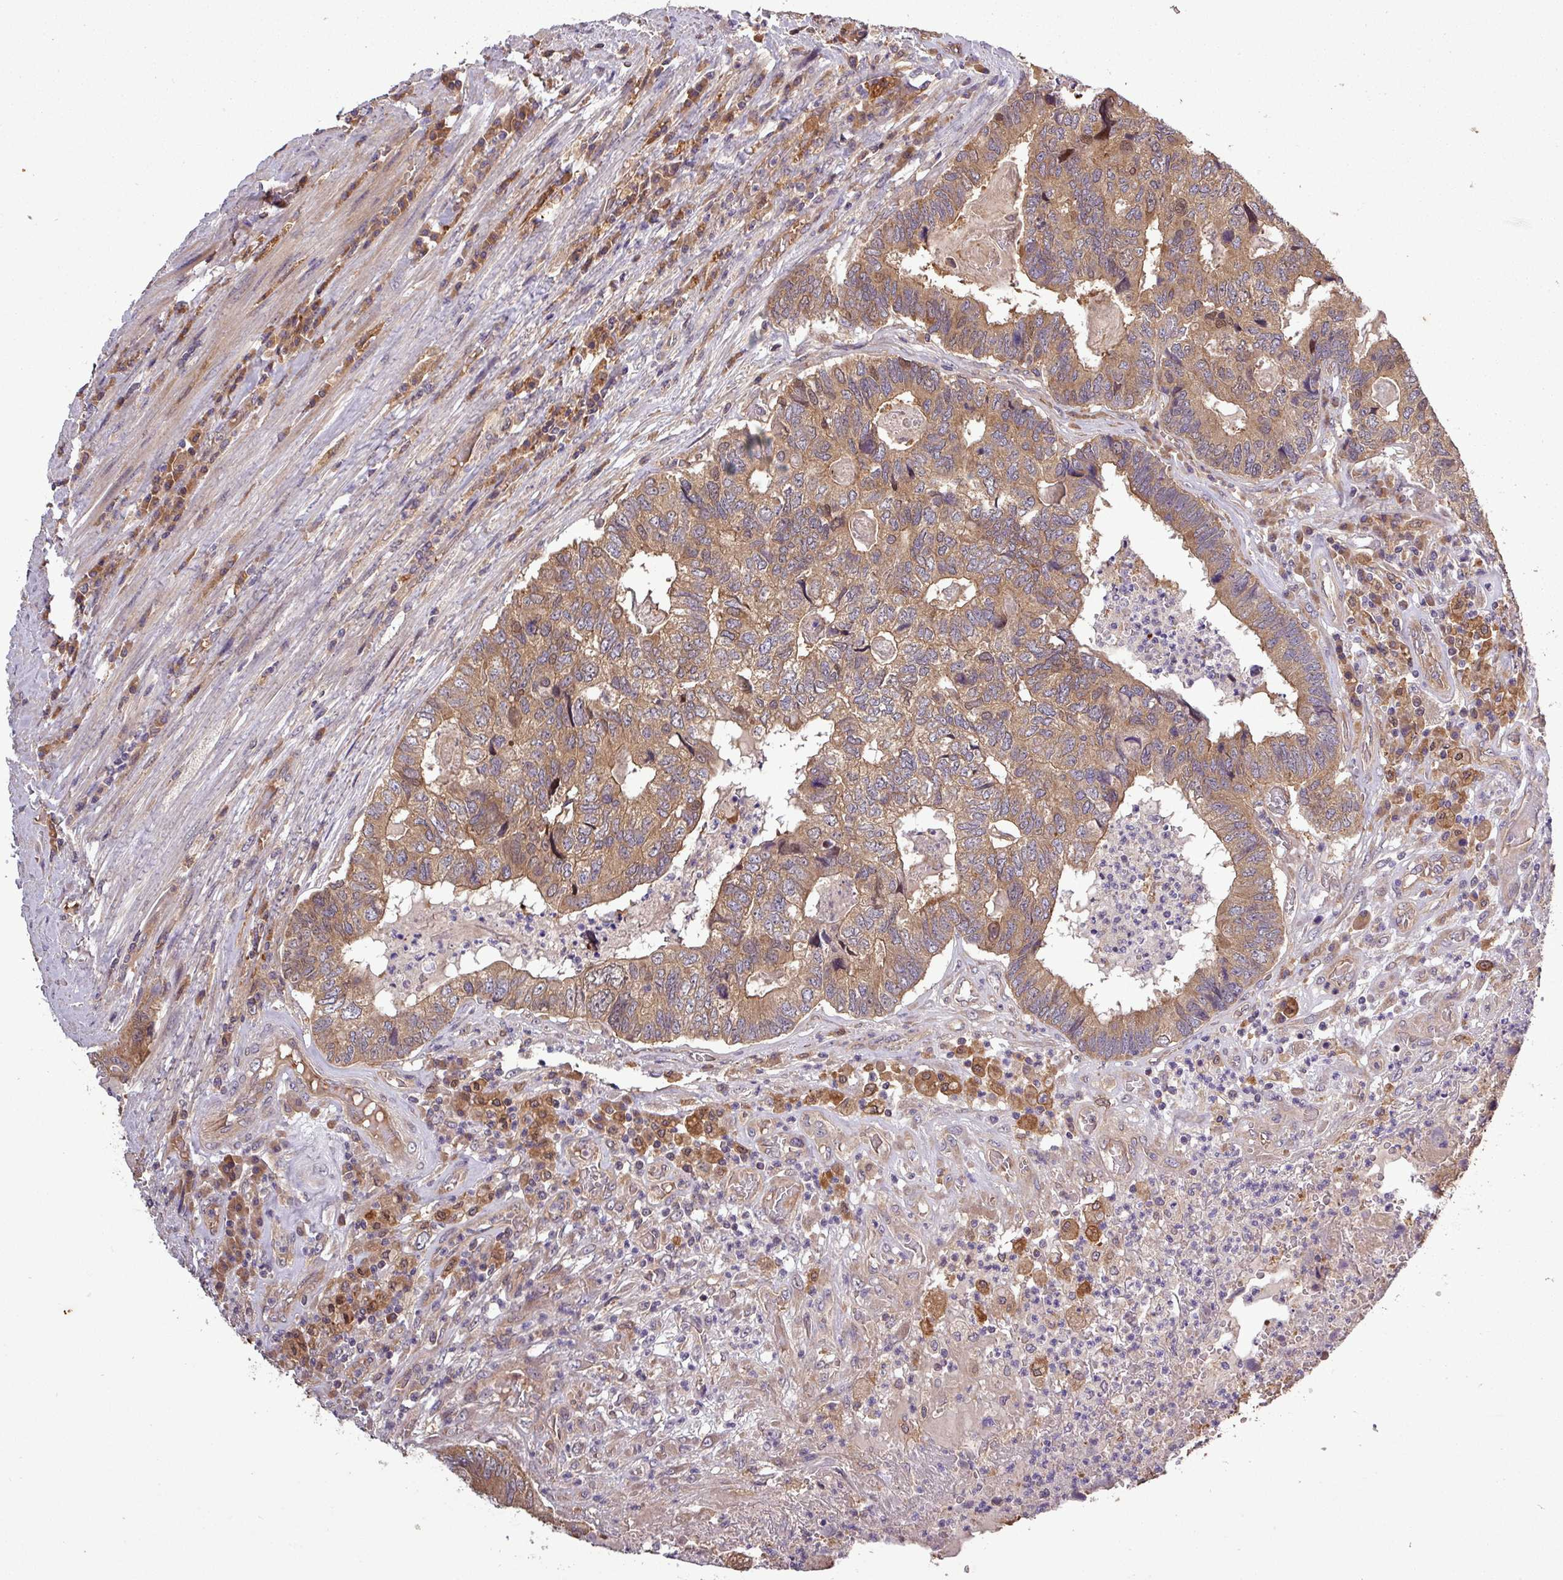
{"staining": {"intensity": "moderate", "quantity": ">75%", "location": "cytoplasmic/membranous"}, "tissue": "colorectal cancer", "cell_type": "Tumor cells", "image_type": "cancer", "snomed": [{"axis": "morphology", "description": "Adenocarcinoma, NOS"}, {"axis": "topography", "description": "Colon"}], "caption": "Moderate cytoplasmic/membranous protein expression is present in approximately >75% of tumor cells in colorectal cancer (adenocarcinoma).", "gene": "SIRPB2", "patient": {"sex": "female", "age": 67}}